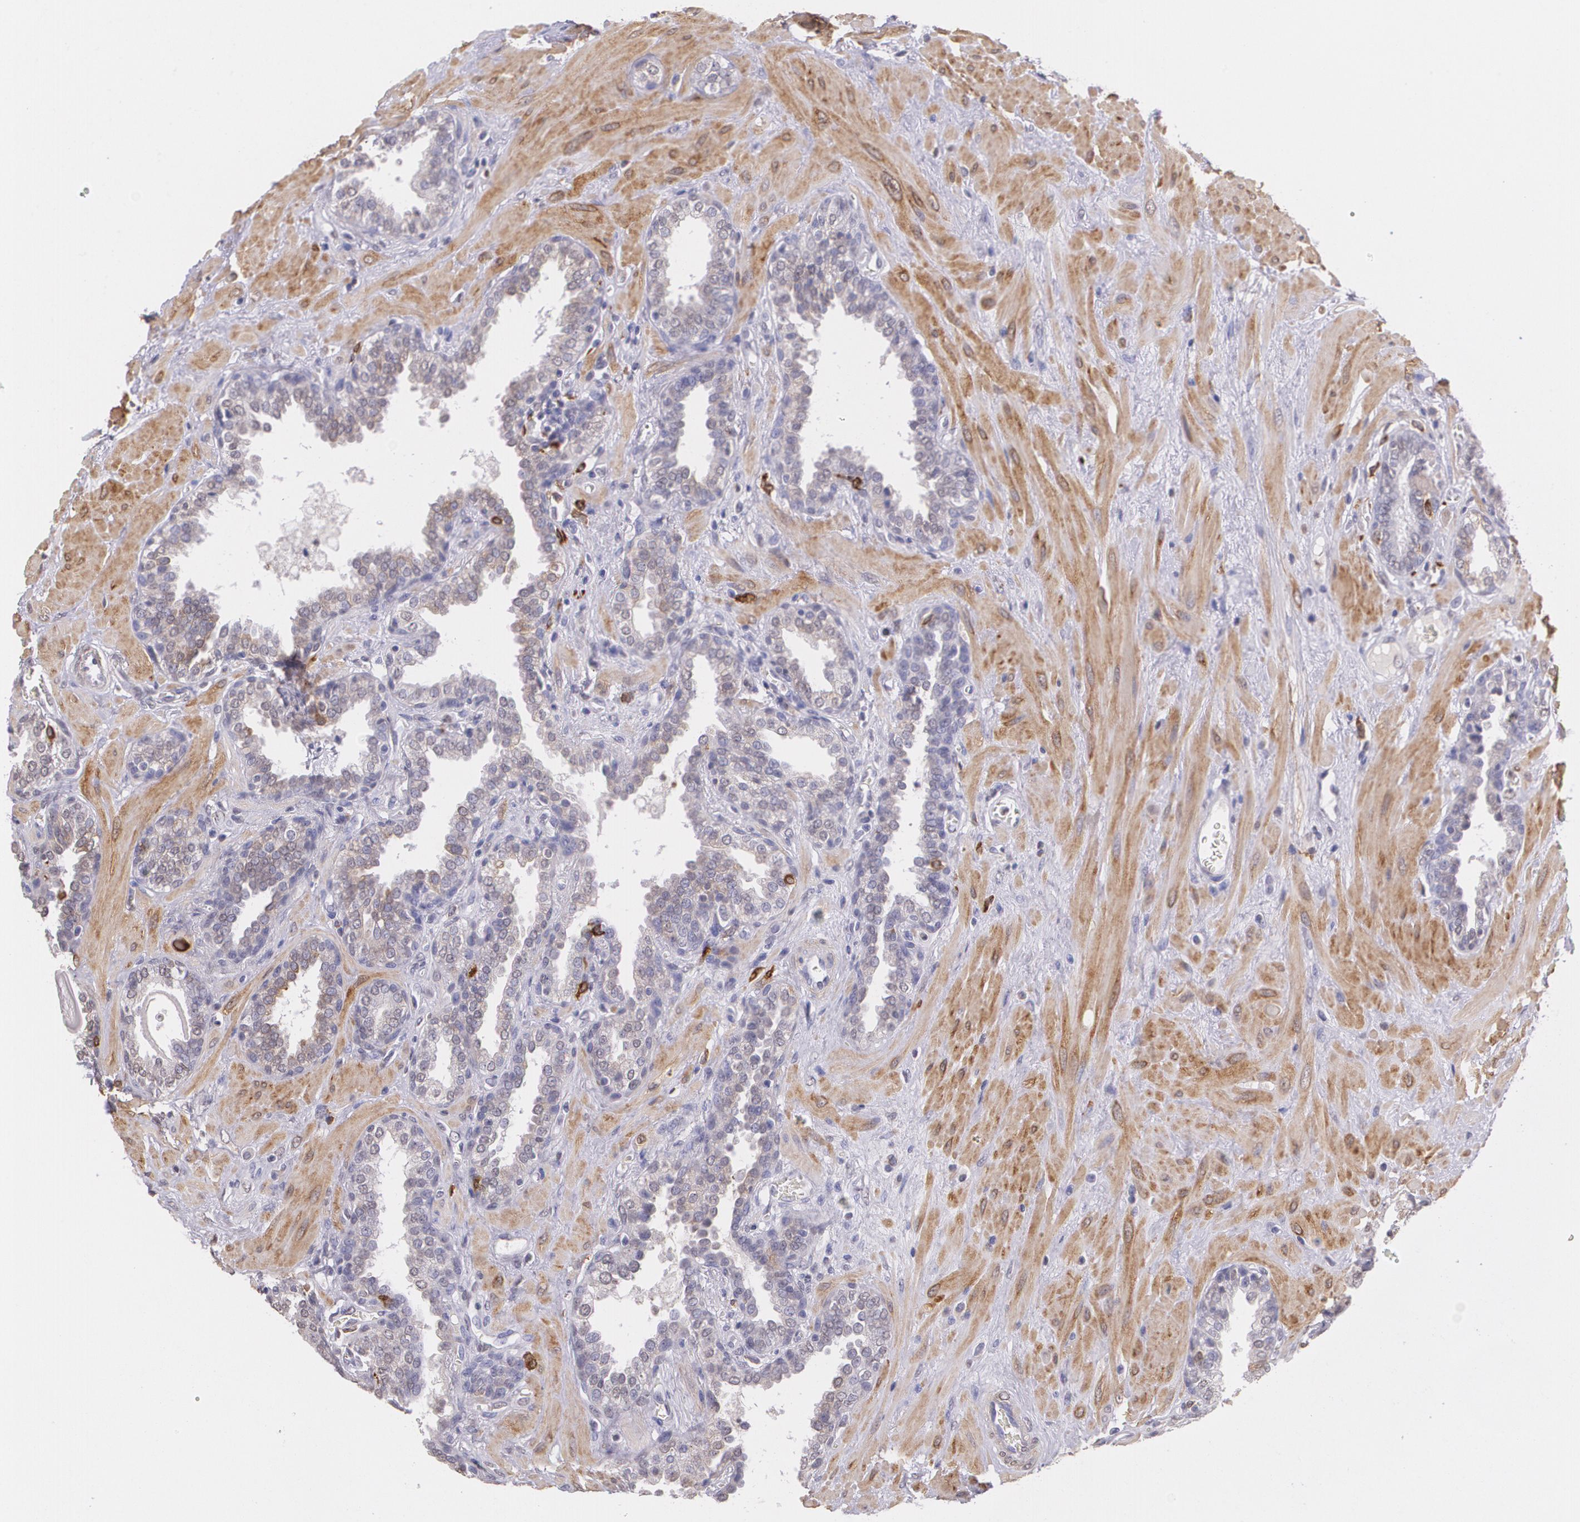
{"staining": {"intensity": "negative", "quantity": "none", "location": "none"}, "tissue": "prostate", "cell_type": "Glandular cells", "image_type": "normal", "snomed": [{"axis": "morphology", "description": "Normal tissue, NOS"}, {"axis": "topography", "description": "Prostate"}], "caption": "A histopathology image of prostate stained for a protein shows no brown staining in glandular cells.", "gene": "RTN1", "patient": {"sex": "male", "age": 51}}